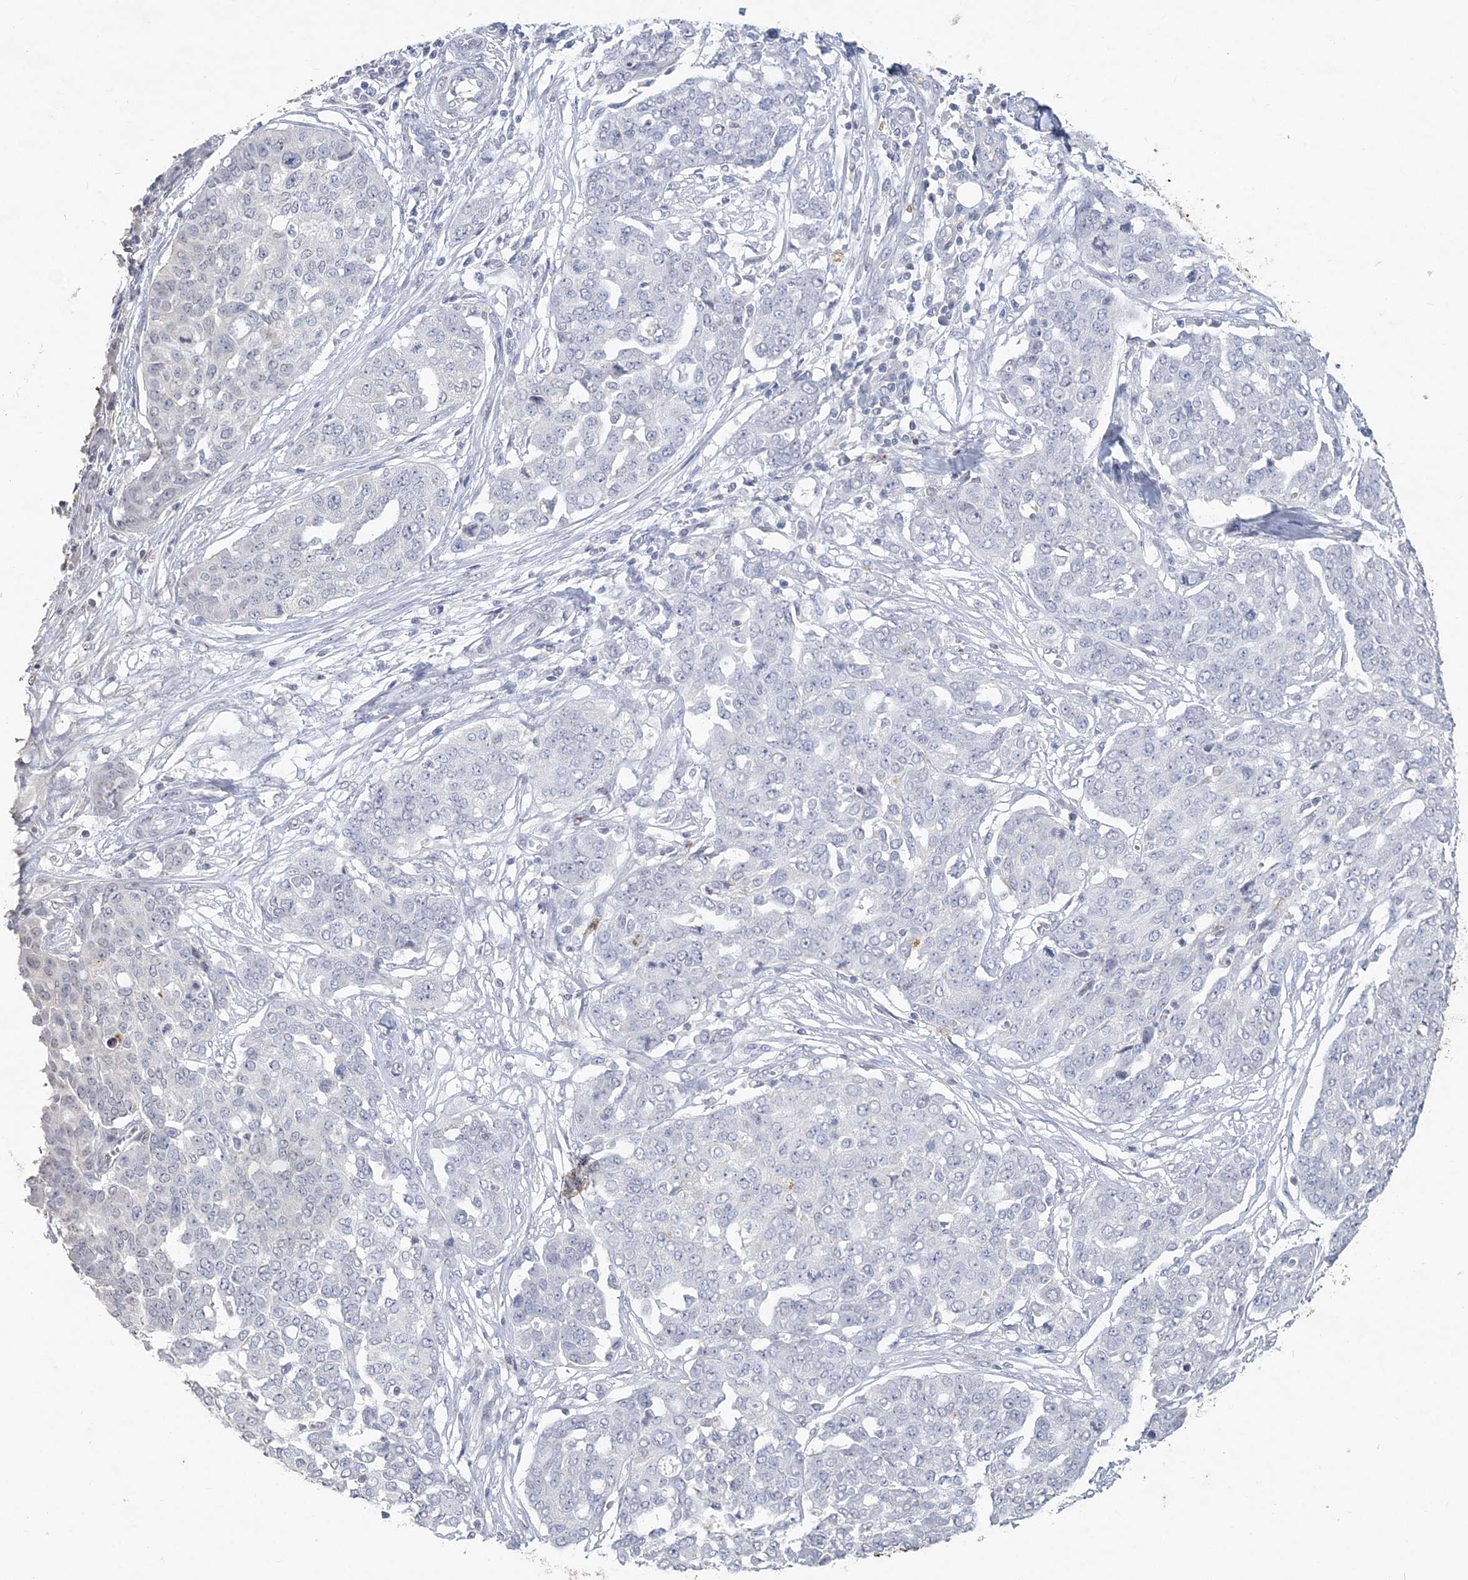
{"staining": {"intensity": "negative", "quantity": "none", "location": "none"}, "tissue": "ovarian cancer", "cell_type": "Tumor cells", "image_type": "cancer", "snomed": [{"axis": "morphology", "description": "Cystadenocarcinoma, serous, NOS"}, {"axis": "topography", "description": "Soft tissue"}, {"axis": "topography", "description": "Ovary"}], "caption": "Tumor cells show no significant staining in ovarian cancer (serous cystadenocarcinoma).", "gene": "PDCD1", "patient": {"sex": "female", "age": 57}}